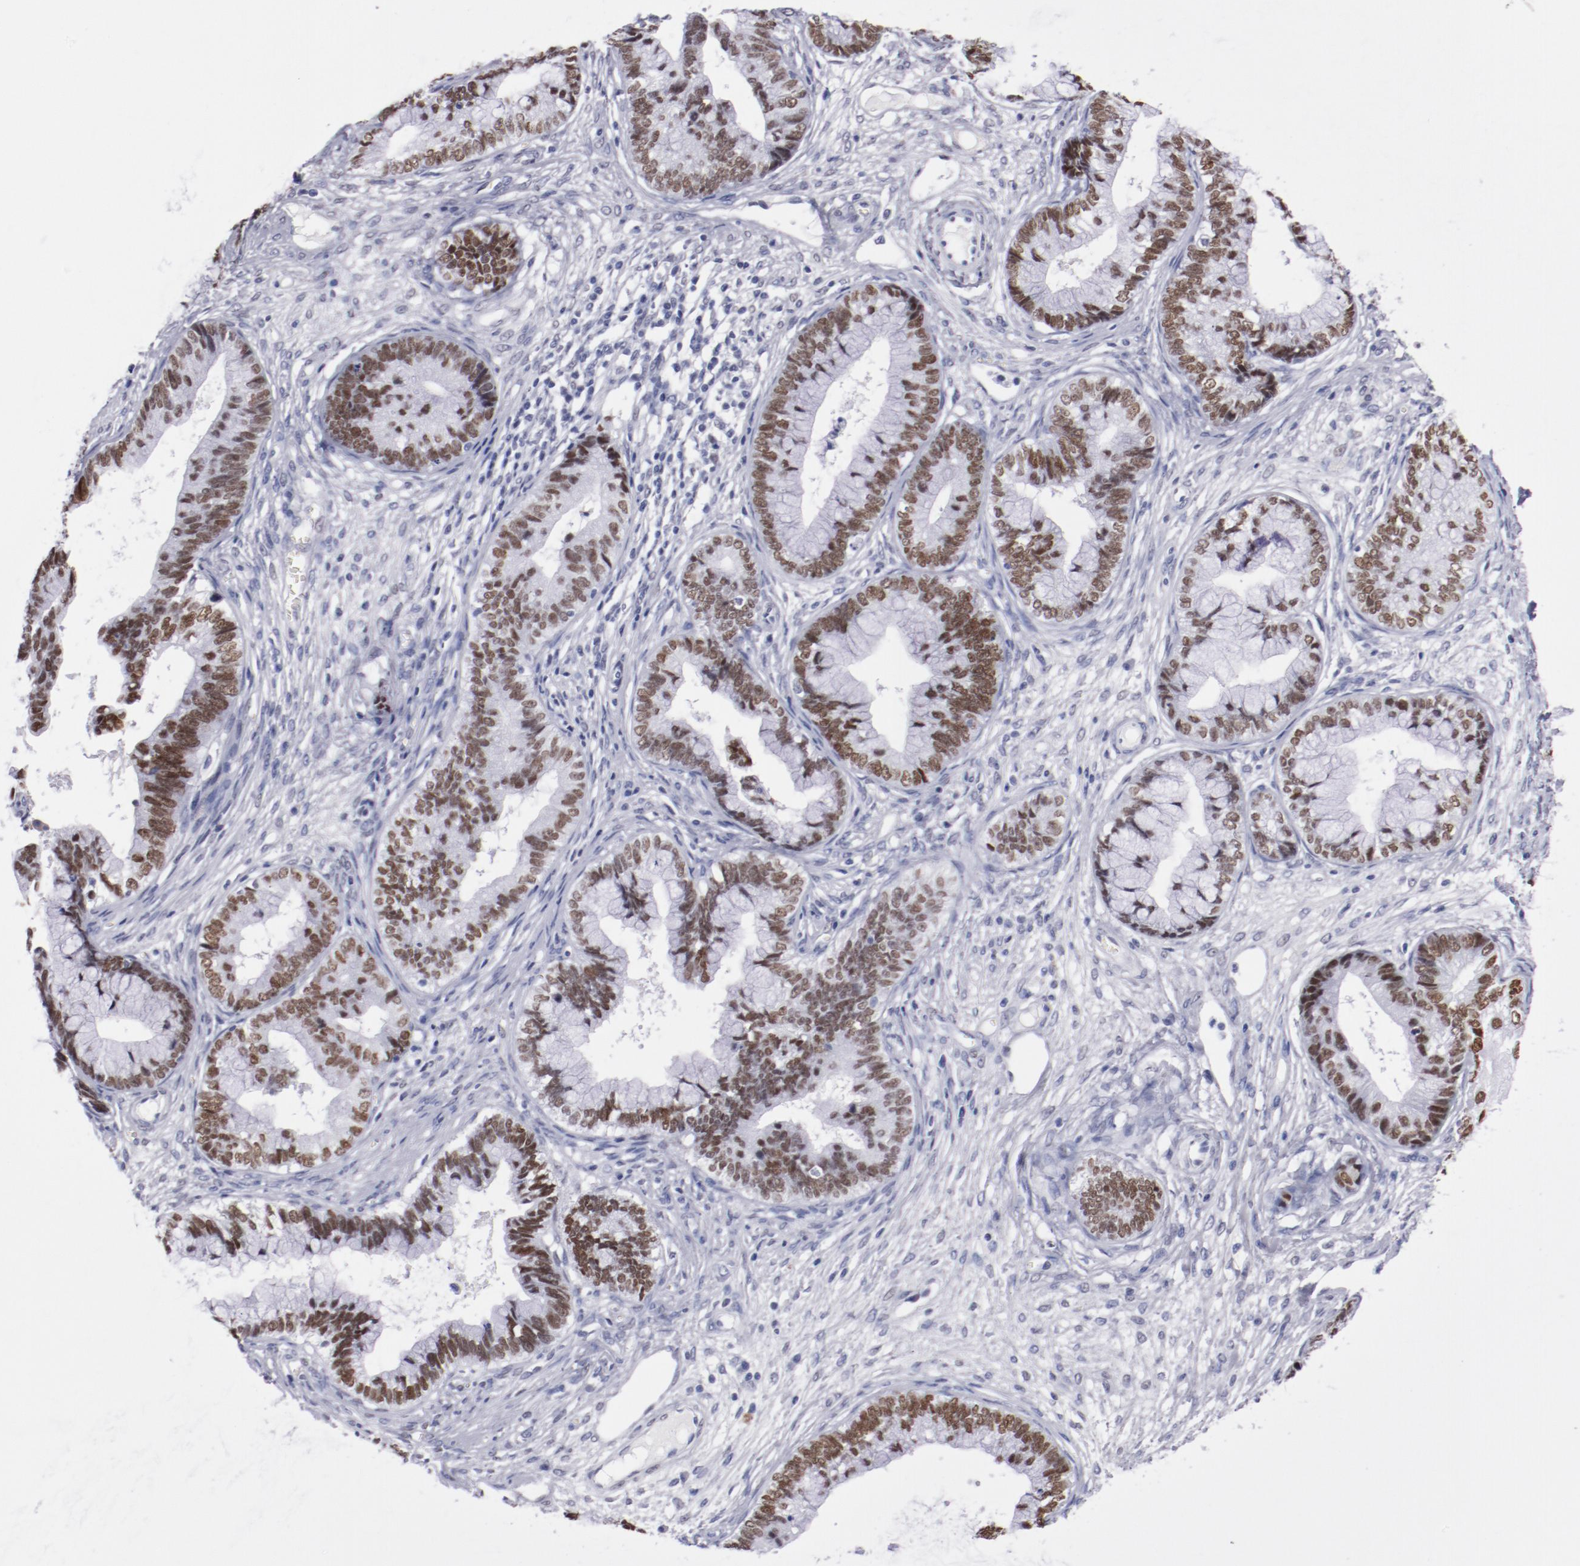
{"staining": {"intensity": "moderate", "quantity": ">75%", "location": "nuclear"}, "tissue": "cervical cancer", "cell_type": "Tumor cells", "image_type": "cancer", "snomed": [{"axis": "morphology", "description": "Adenocarcinoma, NOS"}, {"axis": "topography", "description": "Cervix"}], "caption": "A medium amount of moderate nuclear positivity is seen in approximately >75% of tumor cells in cervical cancer (adenocarcinoma) tissue.", "gene": "HNF1B", "patient": {"sex": "female", "age": 44}}